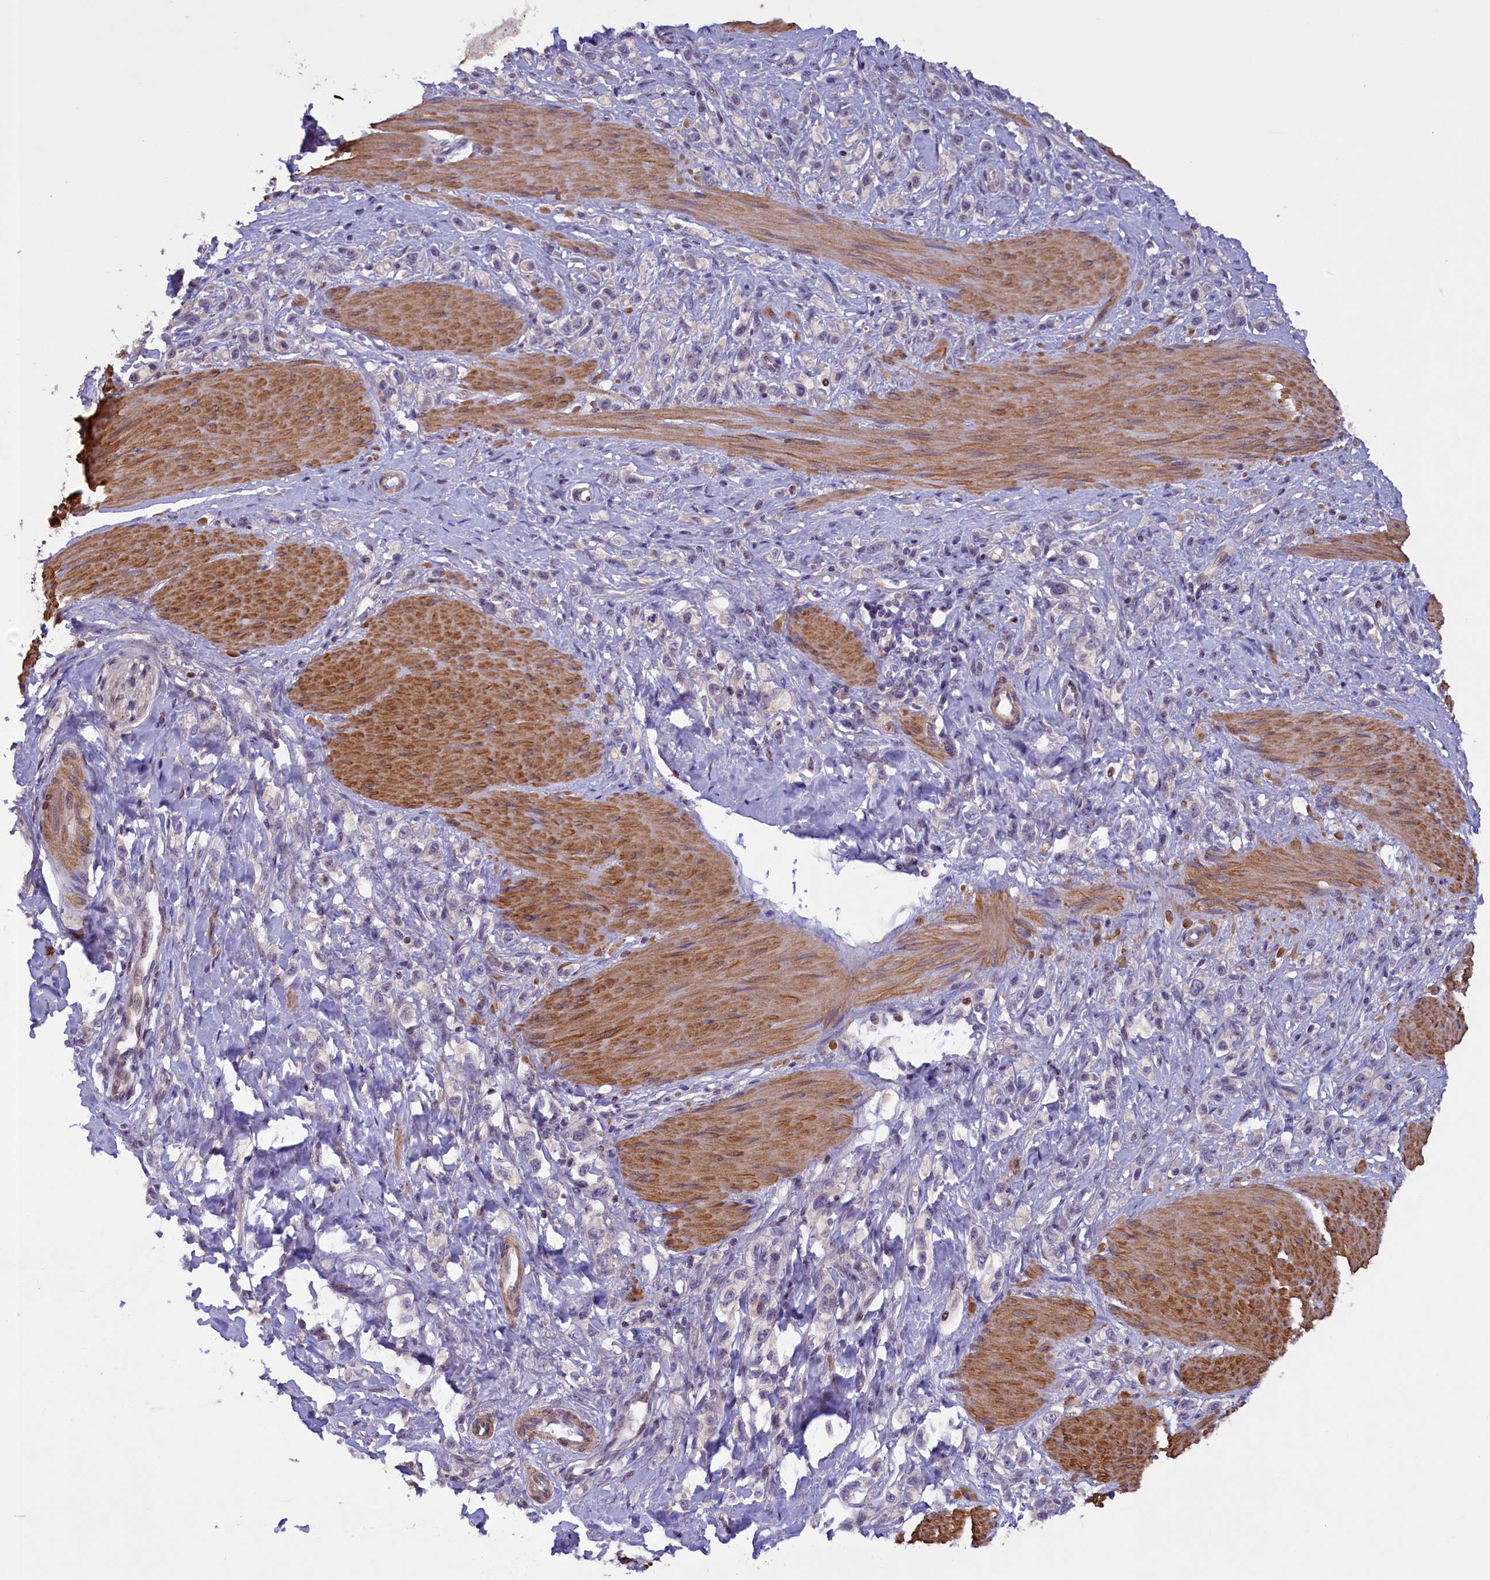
{"staining": {"intensity": "negative", "quantity": "none", "location": "none"}, "tissue": "stomach cancer", "cell_type": "Tumor cells", "image_type": "cancer", "snomed": [{"axis": "morphology", "description": "Adenocarcinoma, NOS"}, {"axis": "topography", "description": "Stomach"}], "caption": "Human stomach adenocarcinoma stained for a protein using immunohistochemistry (IHC) shows no staining in tumor cells.", "gene": "MAN2C1", "patient": {"sex": "female", "age": 65}}